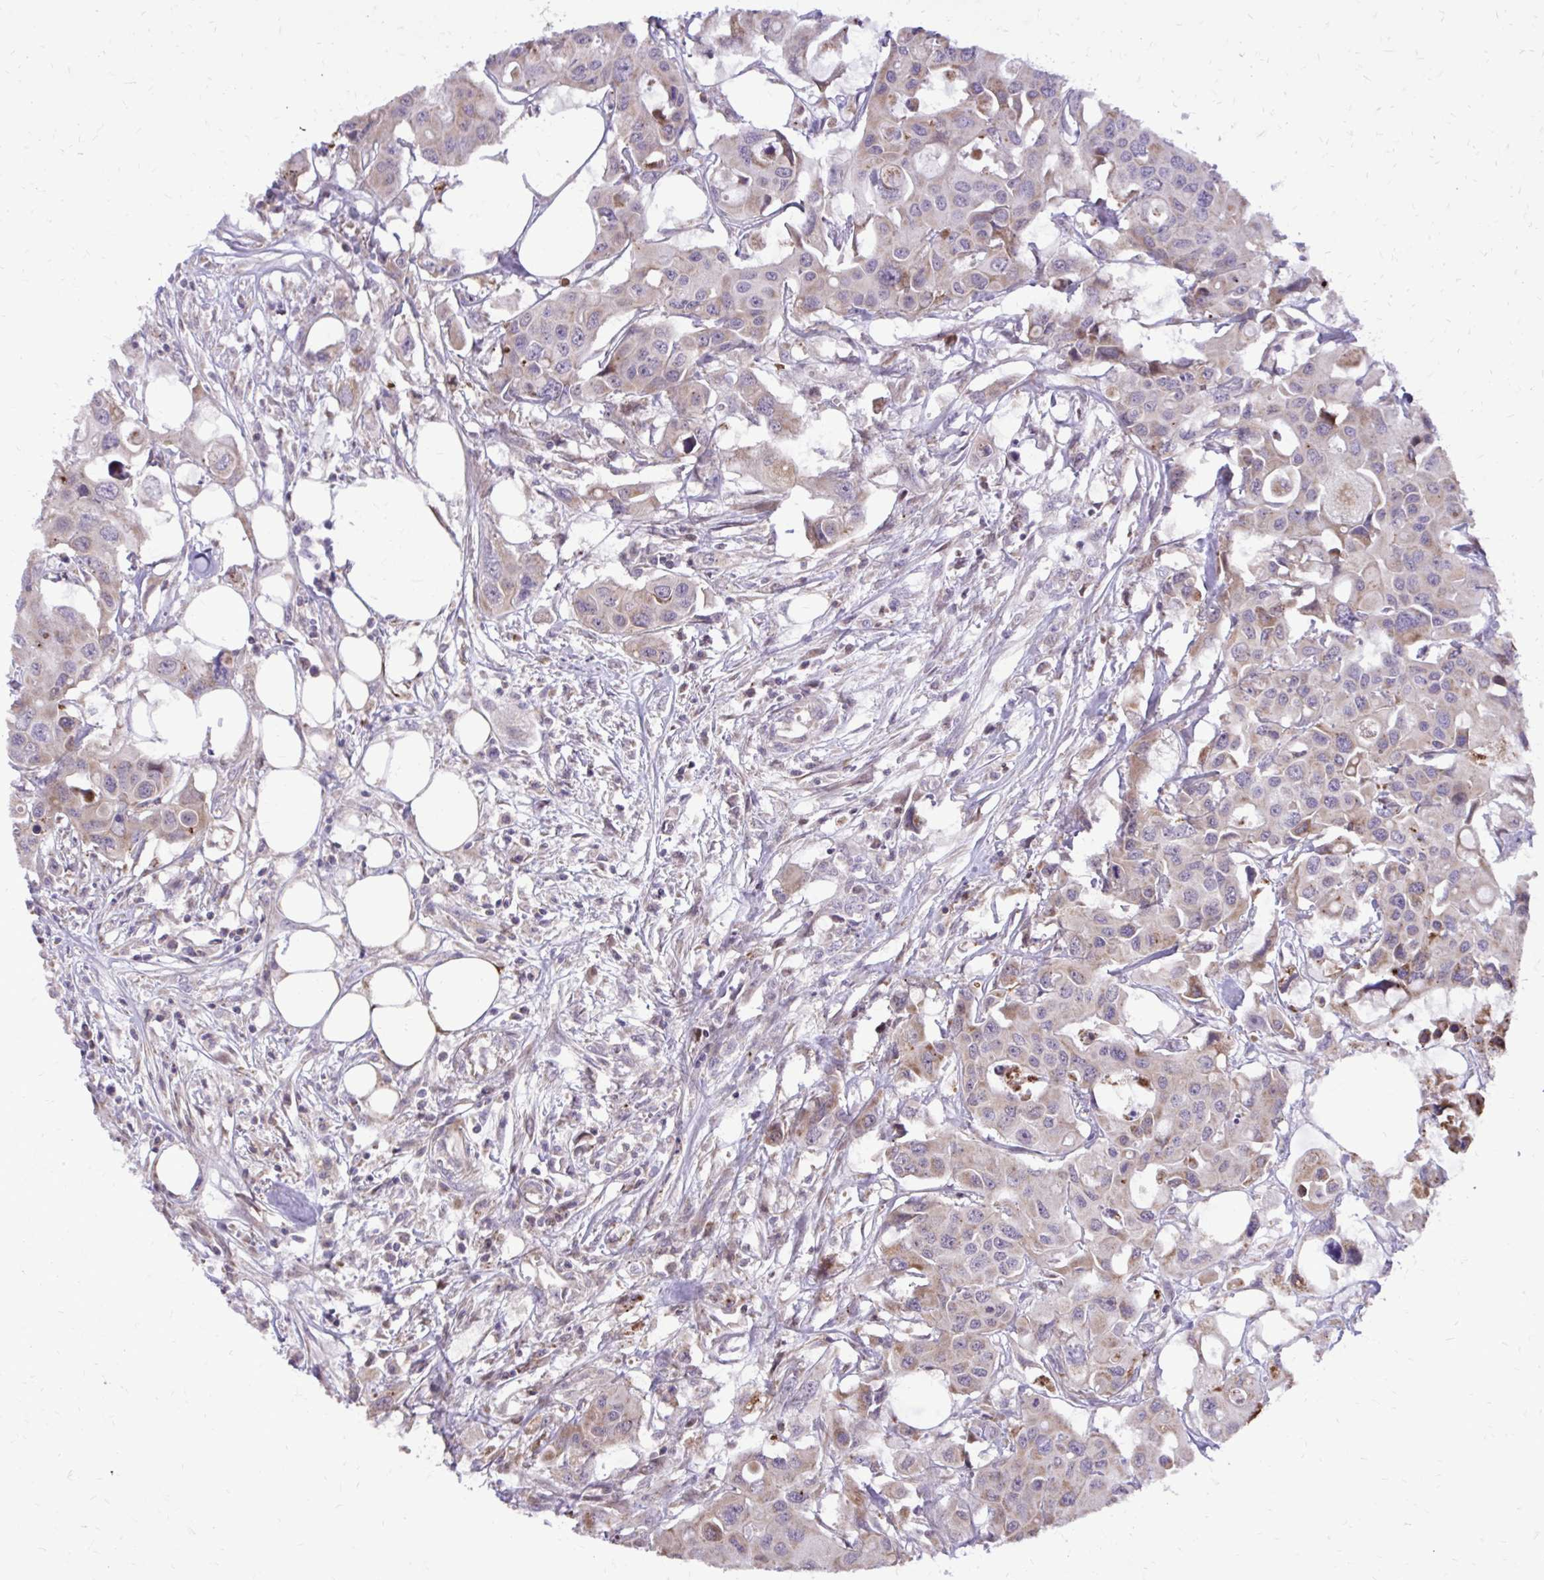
{"staining": {"intensity": "weak", "quantity": "<25%", "location": "cytoplasmic/membranous"}, "tissue": "colorectal cancer", "cell_type": "Tumor cells", "image_type": "cancer", "snomed": [{"axis": "morphology", "description": "Adenocarcinoma, NOS"}, {"axis": "topography", "description": "Colon"}], "caption": "The immunohistochemistry histopathology image has no significant expression in tumor cells of adenocarcinoma (colorectal) tissue.", "gene": "ABCC3", "patient": {"sex": "male", "age": 77}}